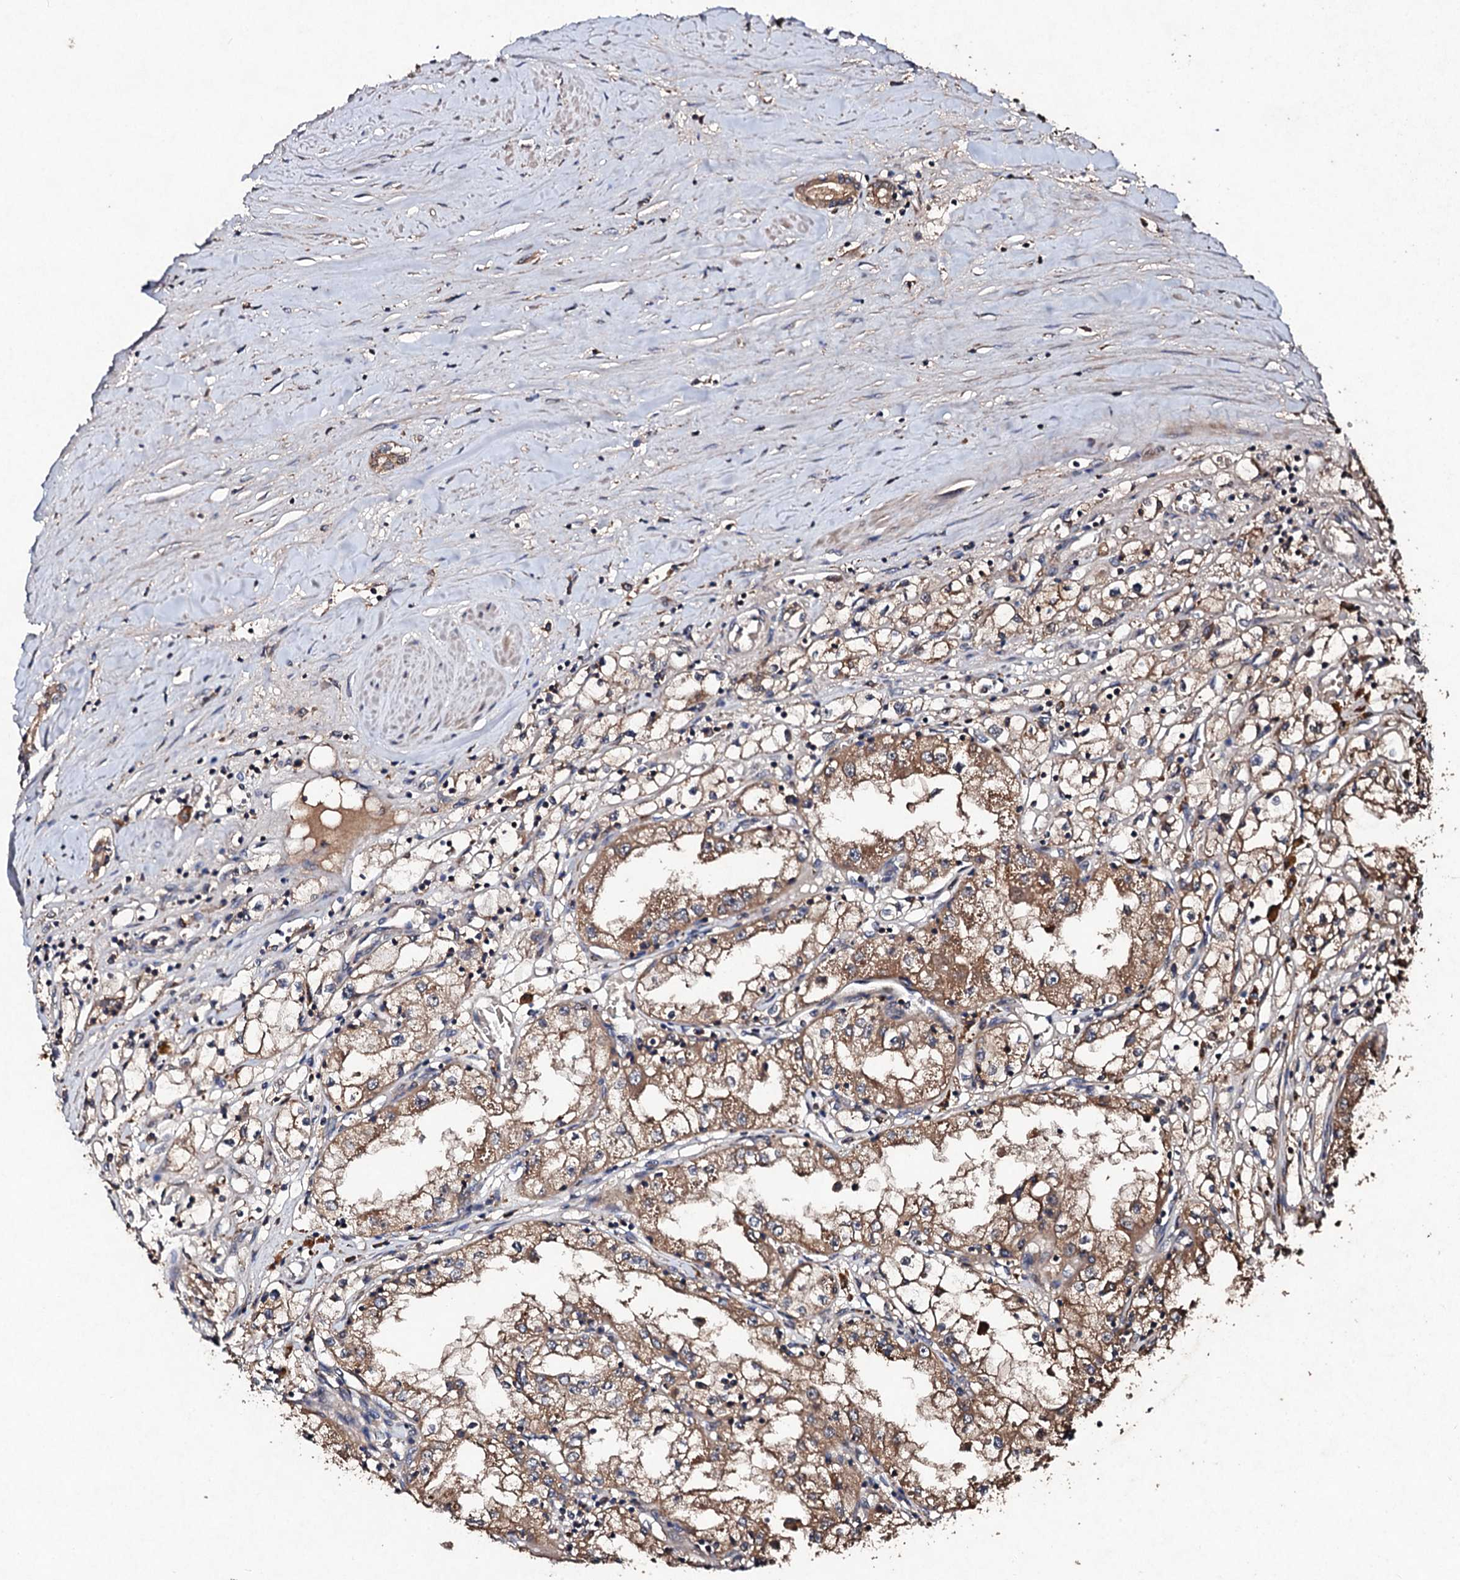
{"staining": {"intensity": "moderate", "quantity": ">75%", "location": "cytoplasmic/membranous"}, "tissue": "renal cancer", "cell_type": "Tumor cells", "image_type": "cancer", "snomed": [{"axis": "morphology", "description": "Adenocarcinoma, NOS"}, {"axis": "topography", "description": "Kidney"}], "caption": "Brown immunohistochemical staining in human adenocarcinoma (renal) demonstrates moderate cytoplasmic/membranous expression in about >75% of tumor cells.", "gene": "KERA", "patient": {"sex": "male", "age": 56}}